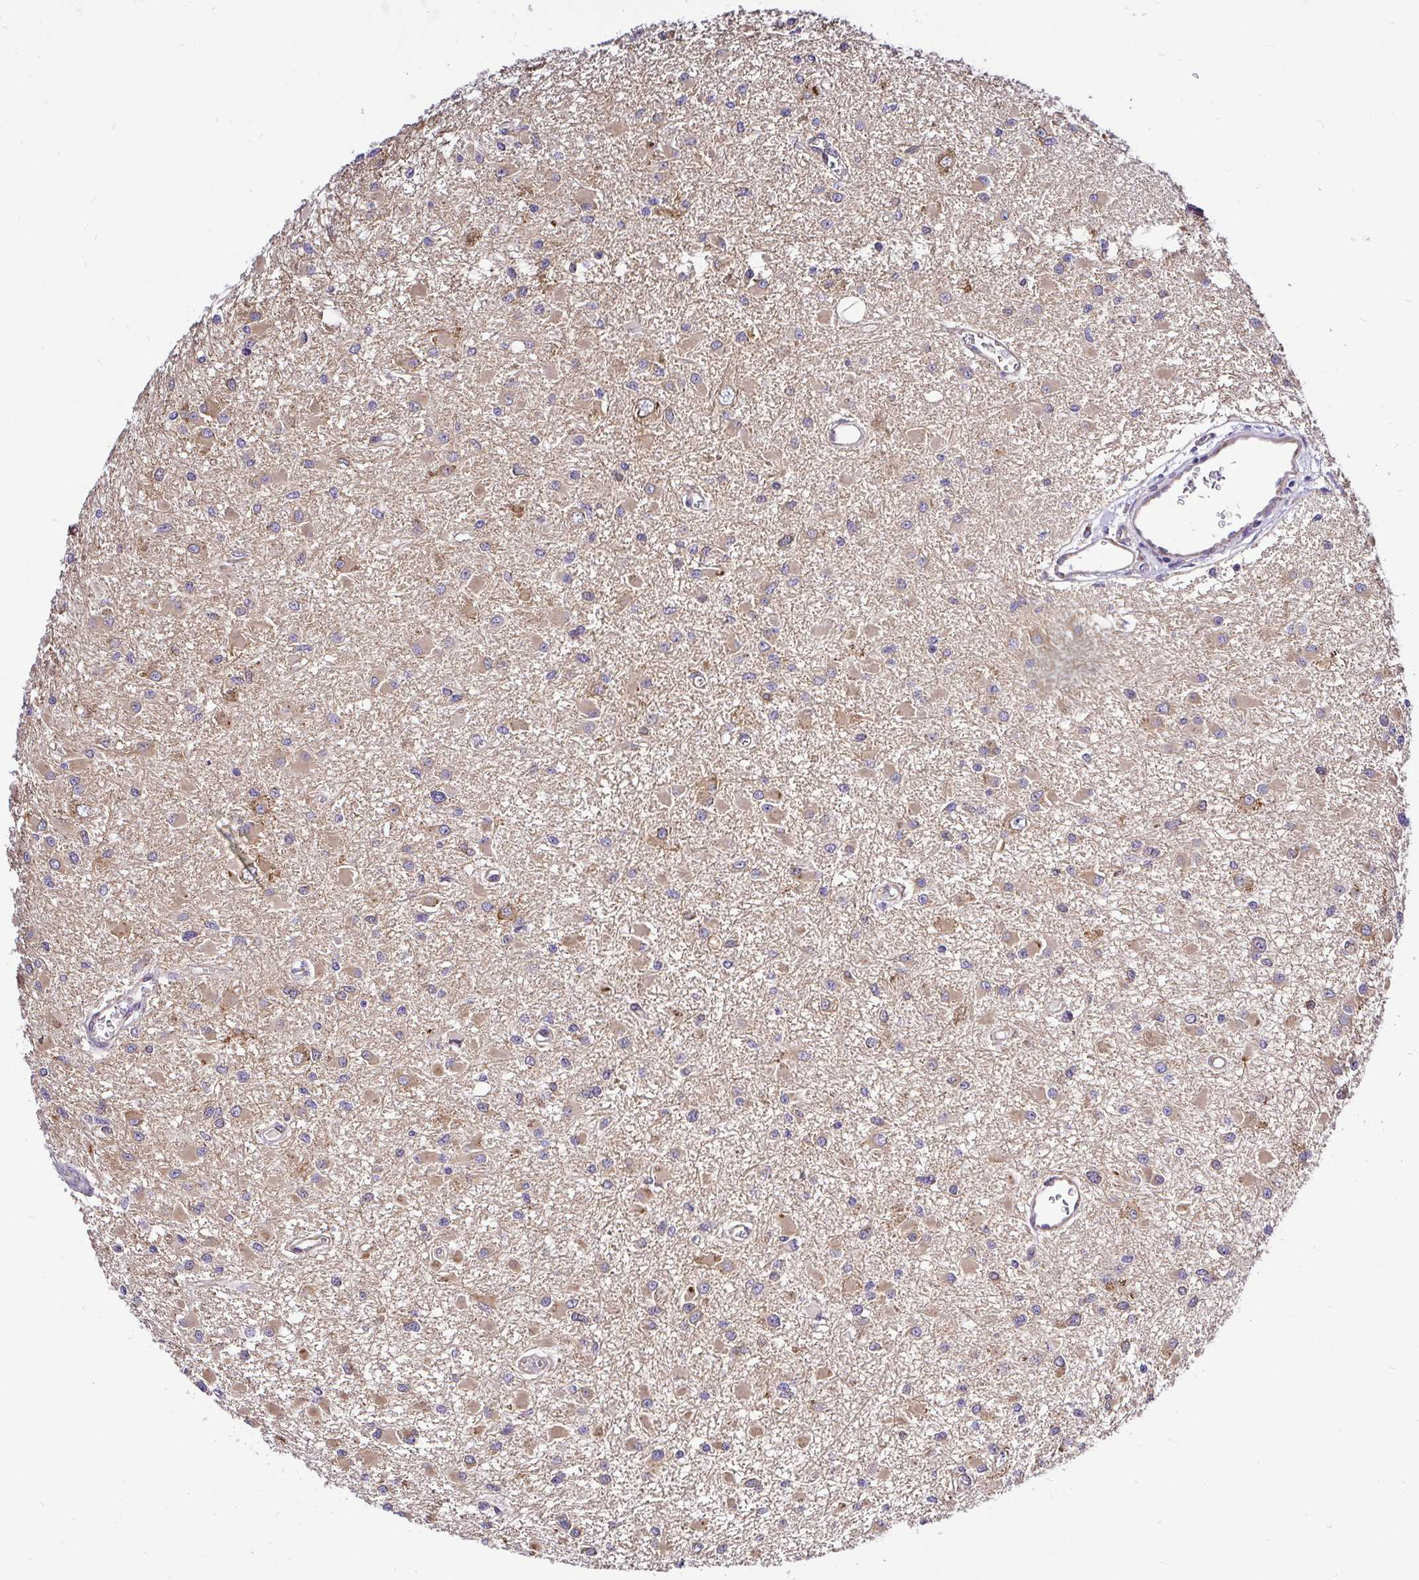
{"staining": {"intensity": "moderate", "quantity": "25%-75%", "location": "cytoplasmic/membranous"}, "tissue": "glioma", "cell_type": "Tumor cells", "image_type": "cancer", "snomed": [{"axis": "morphology", "description": "Glioma, malignant, High grade"}, {"axis": "topography", "description": "Brain"}], "caption": "The immunohistochemical stain highlights moderate cytoplasmic/membranous expression in tumor cells of glioma tissue.", "gene": "CCDC122", "patient": {"sex": "male", "age": 54}}